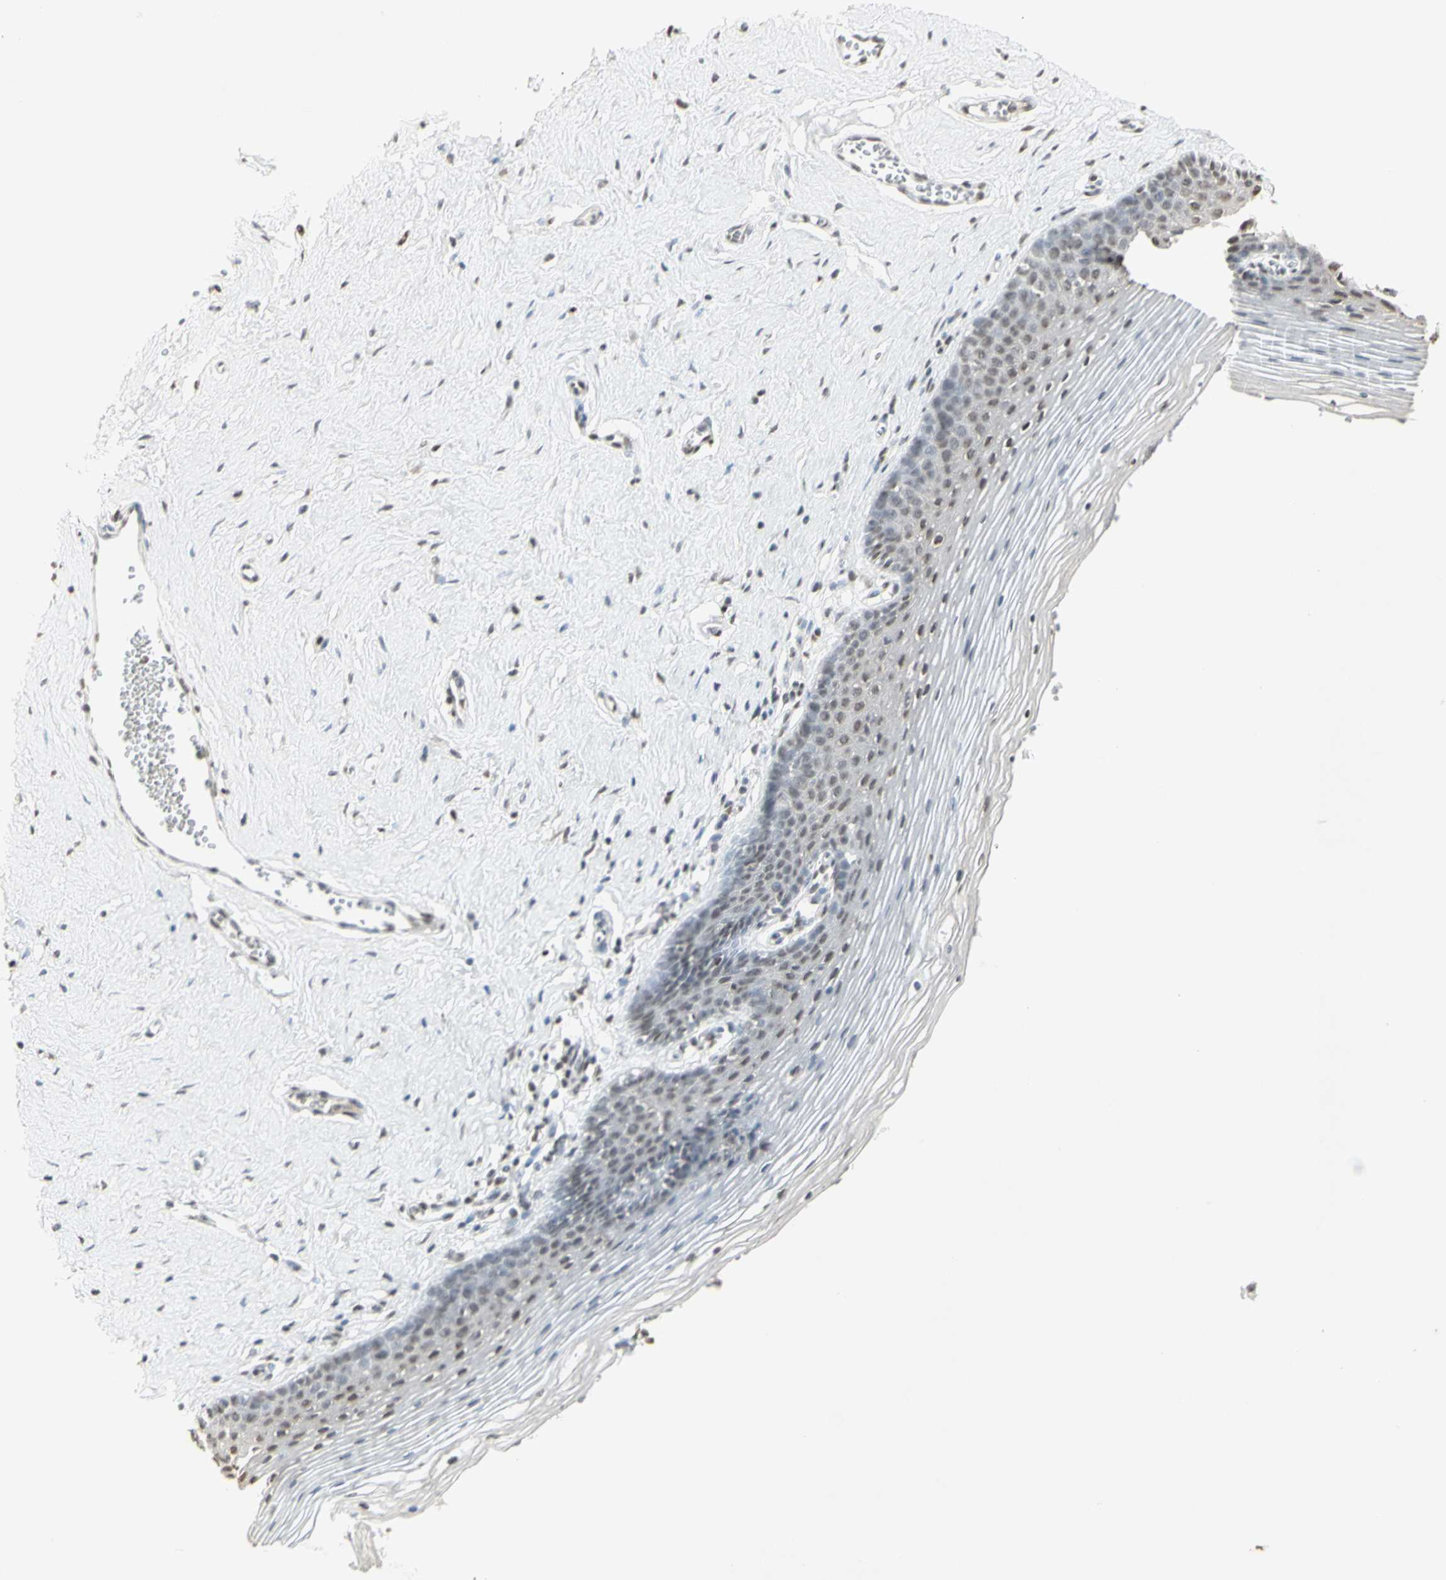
{"staining": {"intensity": "moderate", "quantity": "25%-75%", "location": "nuclear"}, "tissue": "vagina", "cell_type": "Squamous epithelial cells", "image_type": "normal", "snomed": [{"axis": "morphology", "description": "Normal tissue, NOS"}, {"axis": "topography", "description": "Vagina"}], "caption": "Brown immunohistochemical staining in unremarkable vagina shows moderate nuclear staining in about 25%-75% of squamous epithelial cells.", "gene": "TRIM28", "patient": {"sex": "female", "age": 32}}